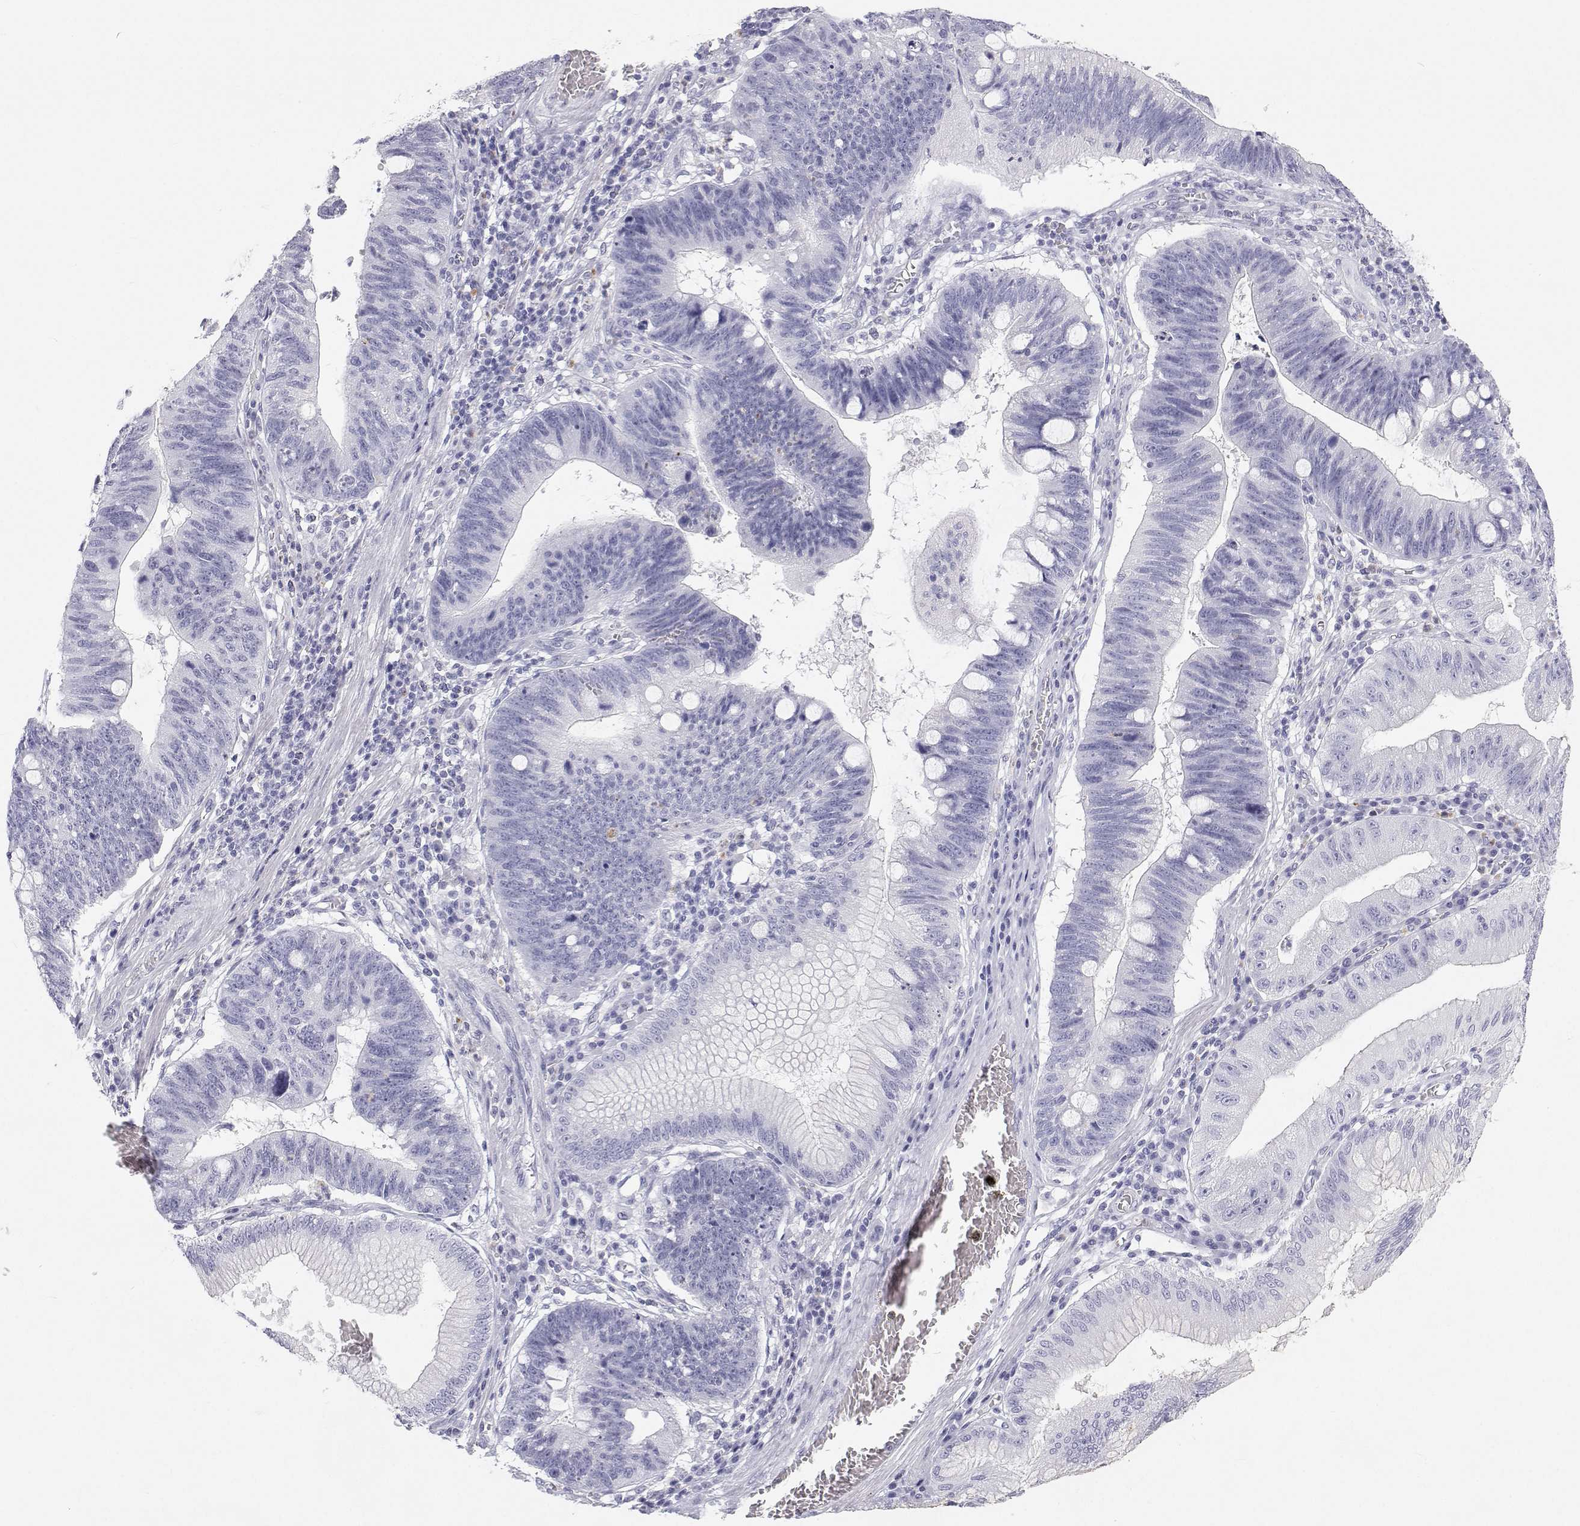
{"staining": {"intensity": "negative", "quantity": "none", "location": "none"}, "tissue": "stomach cancer", "cell_type": "Tumor cells", "image_type": "cancer", "snomed": [{"axis": "morphology", "description": "Adenocarcinoma, NOS"}, {"axis": "topography", "description": "Stomach"}], "caption": "This is an immunohistochemistry (IHC) micrograph of human stomach adenocarcinoma. There is no positivity in tumor cells.", "gene": "SFTPB", "patient": {"sex": "male", "age": 59}}